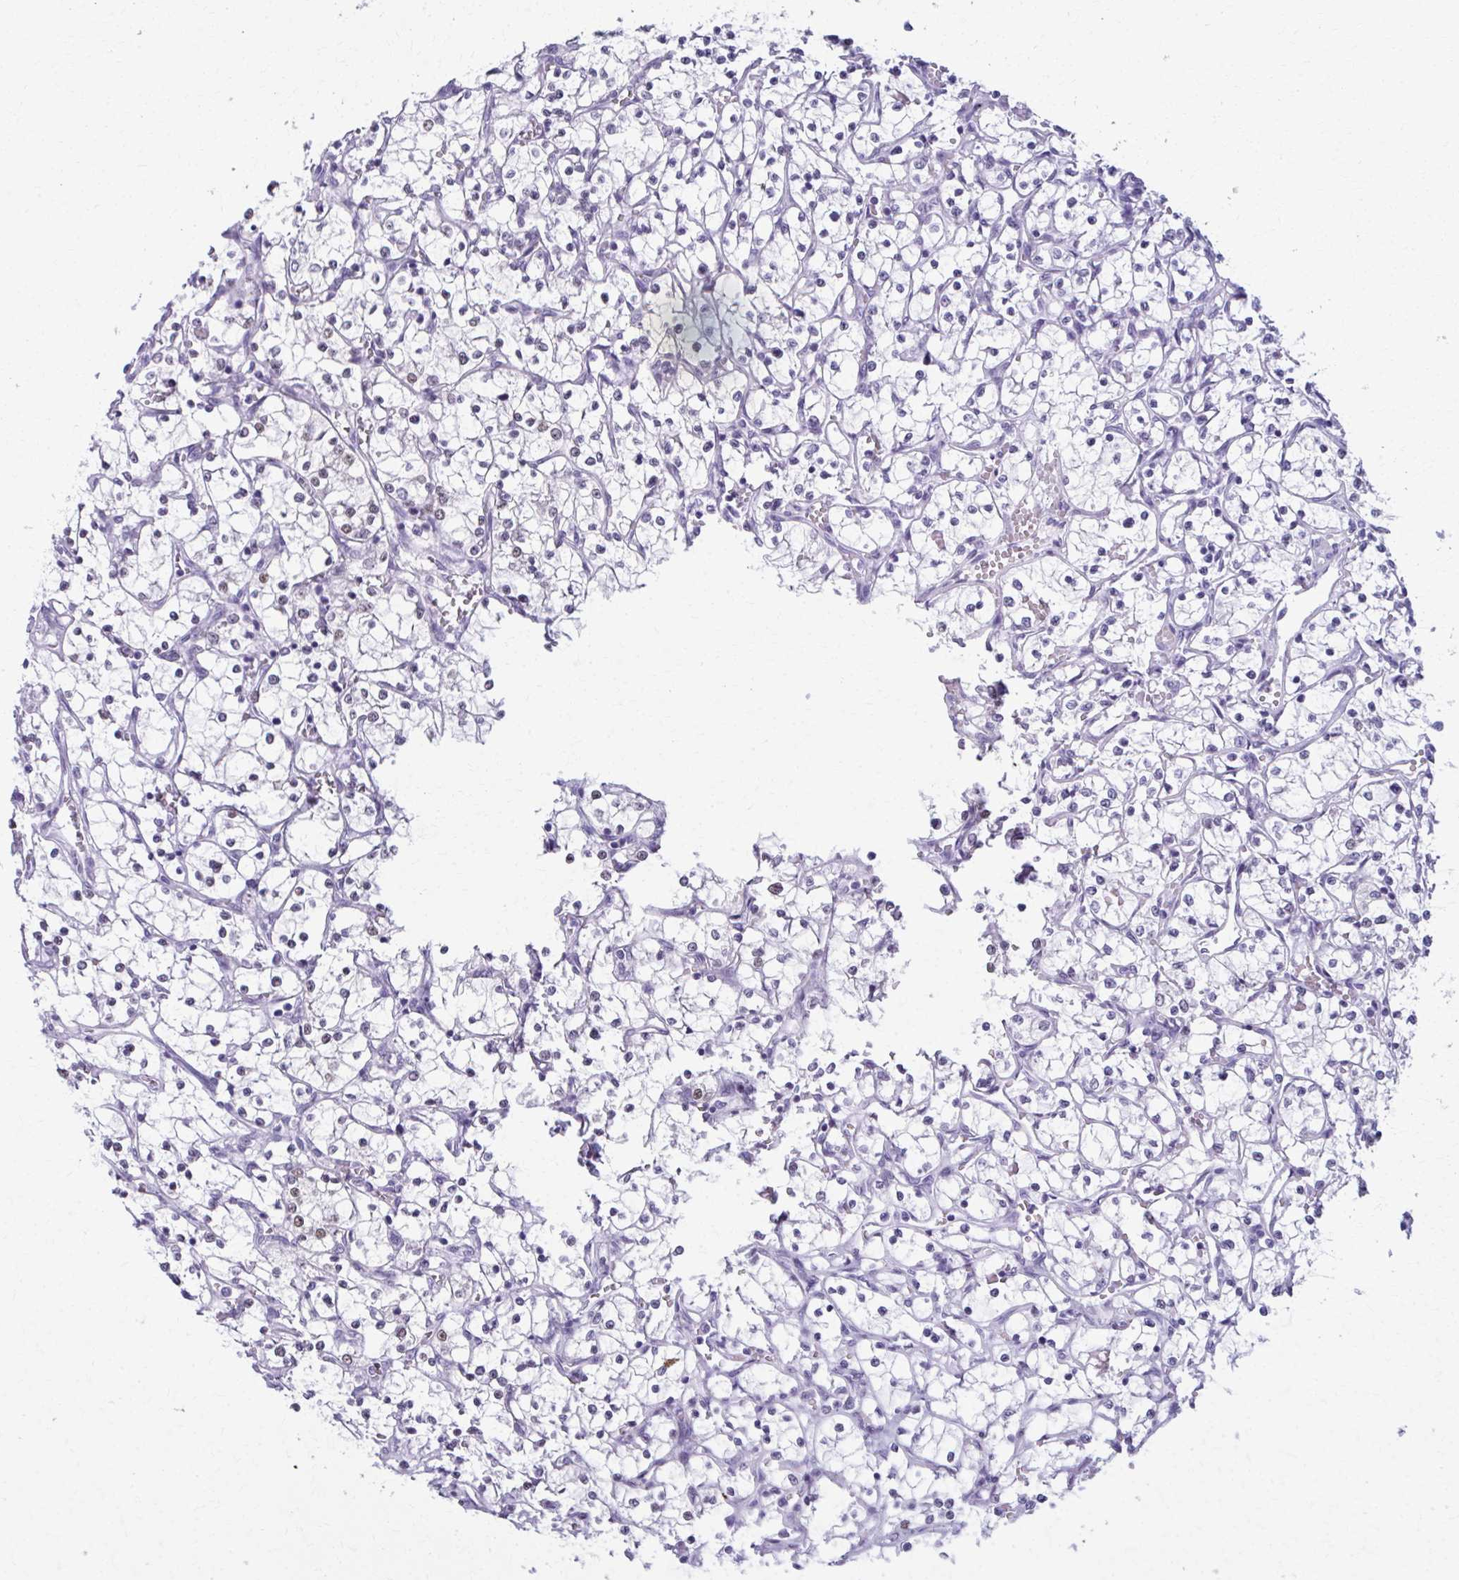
{"staining": {"intensity": "negative", "quantity": "none", "location": "none"}, "tissue": "renal cancer", "cell_type": "Tumor cells", "image_type": "cancer", "snomed": [{"axis": "morphology", "description": "Adenocarcinoma, NOS"}, {"axis": "topography", "description": "Kidney"}], "caption": "Human renal cancer stained for a protein using IHC demonstrates no positivity in tumor cells.", "gene": "SCLY", "patient": {"sex": "female", "age": 69}}